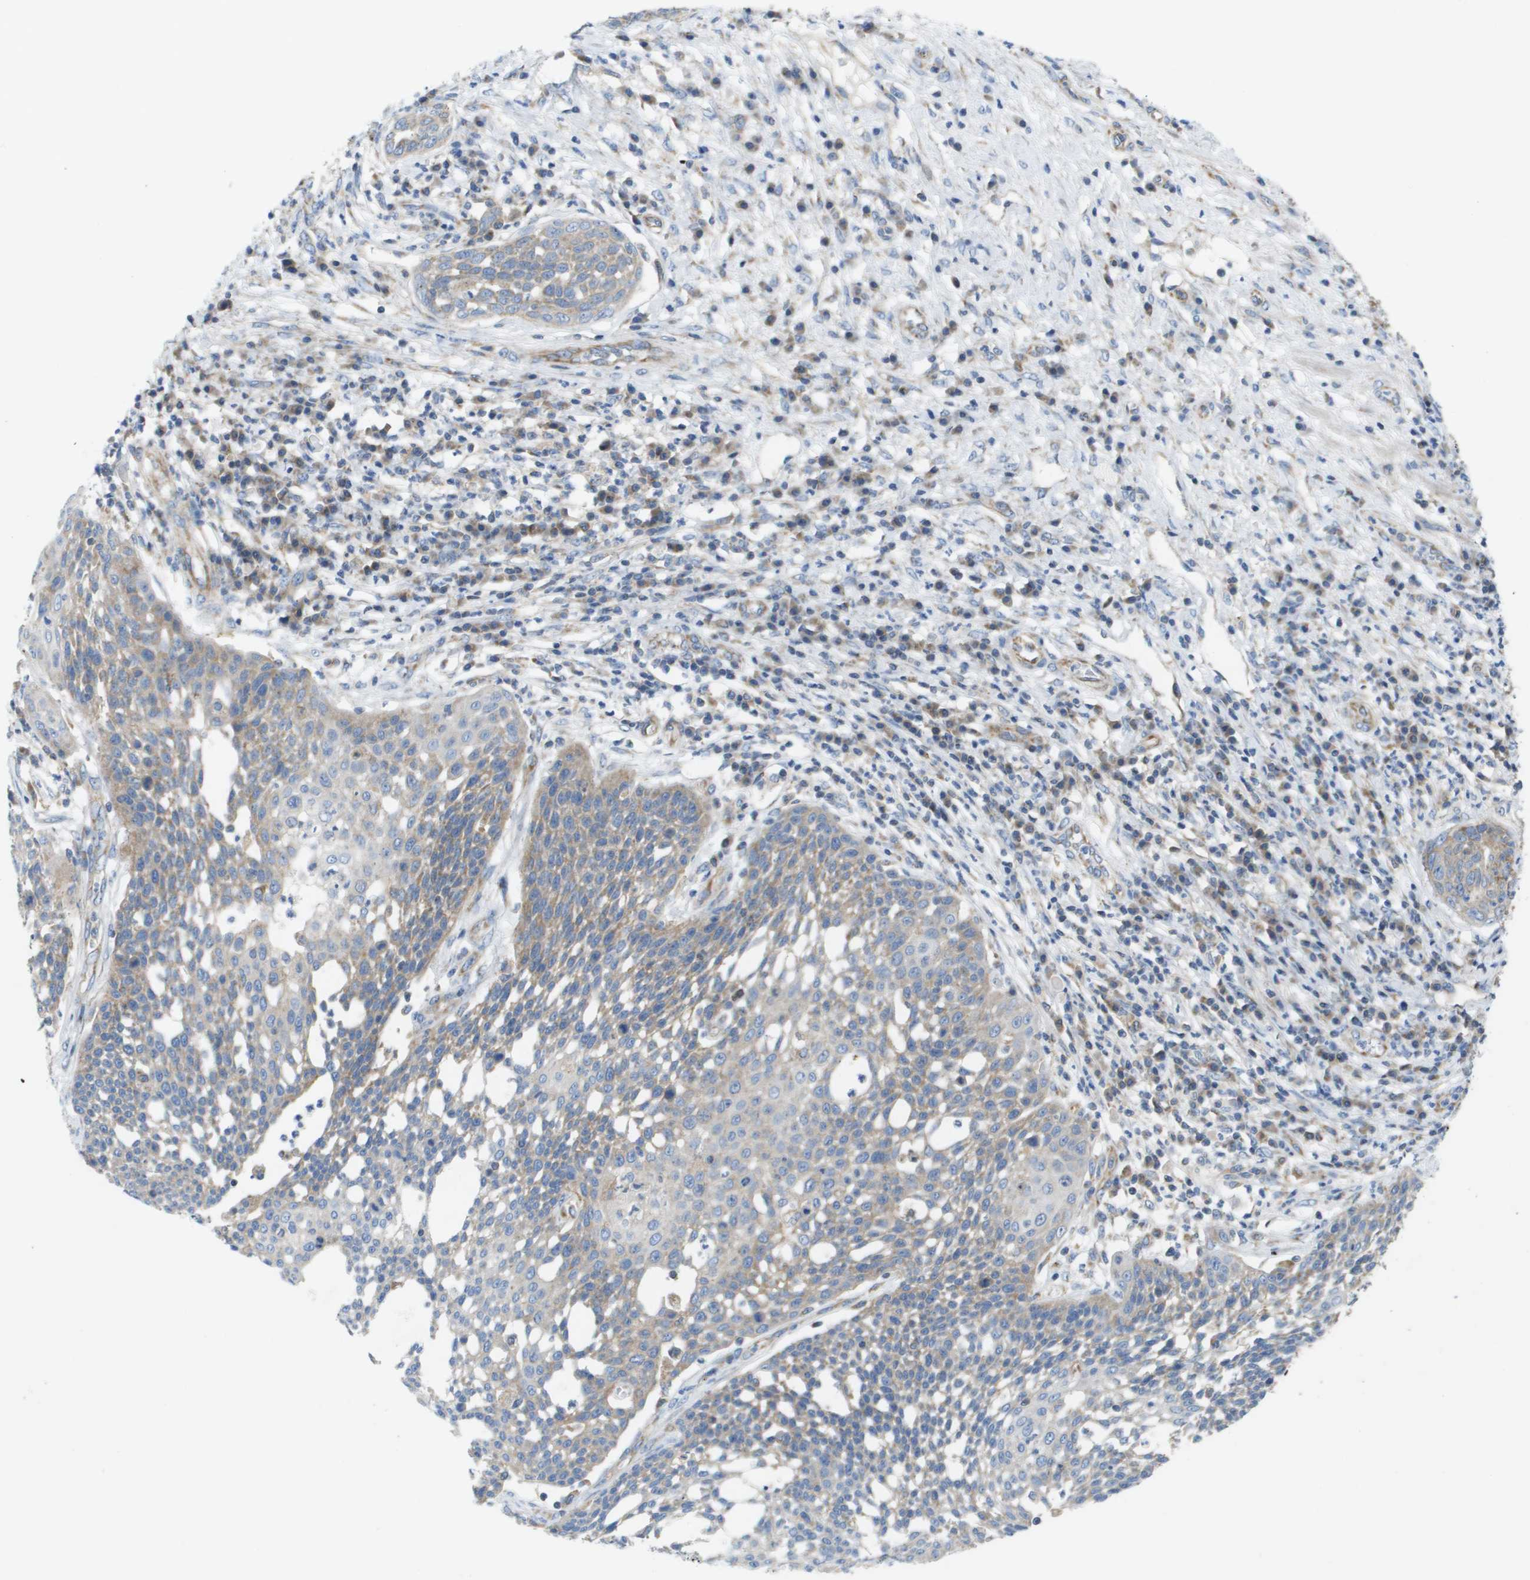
{"staining": {"intensity": "weak", "quantity": "<25%", "location": "cytoplasmic/membranous"}, "tissue": "cervical cancer", "cell_type": "Tumor cells", "image_type": "cancer", "snomed": [{"axis": "morphology", "description": "Squamous cell carcinoma, NOS"}, {"axis": "topography", "description": "Cervix"}], "caption": "Squamous cell carcinoma (cervical) stained for a protein using immunohistochemistry shows no staining tumor cells.", "gene": "FIS1", "patient": {"sex": "female", "age": 34}}